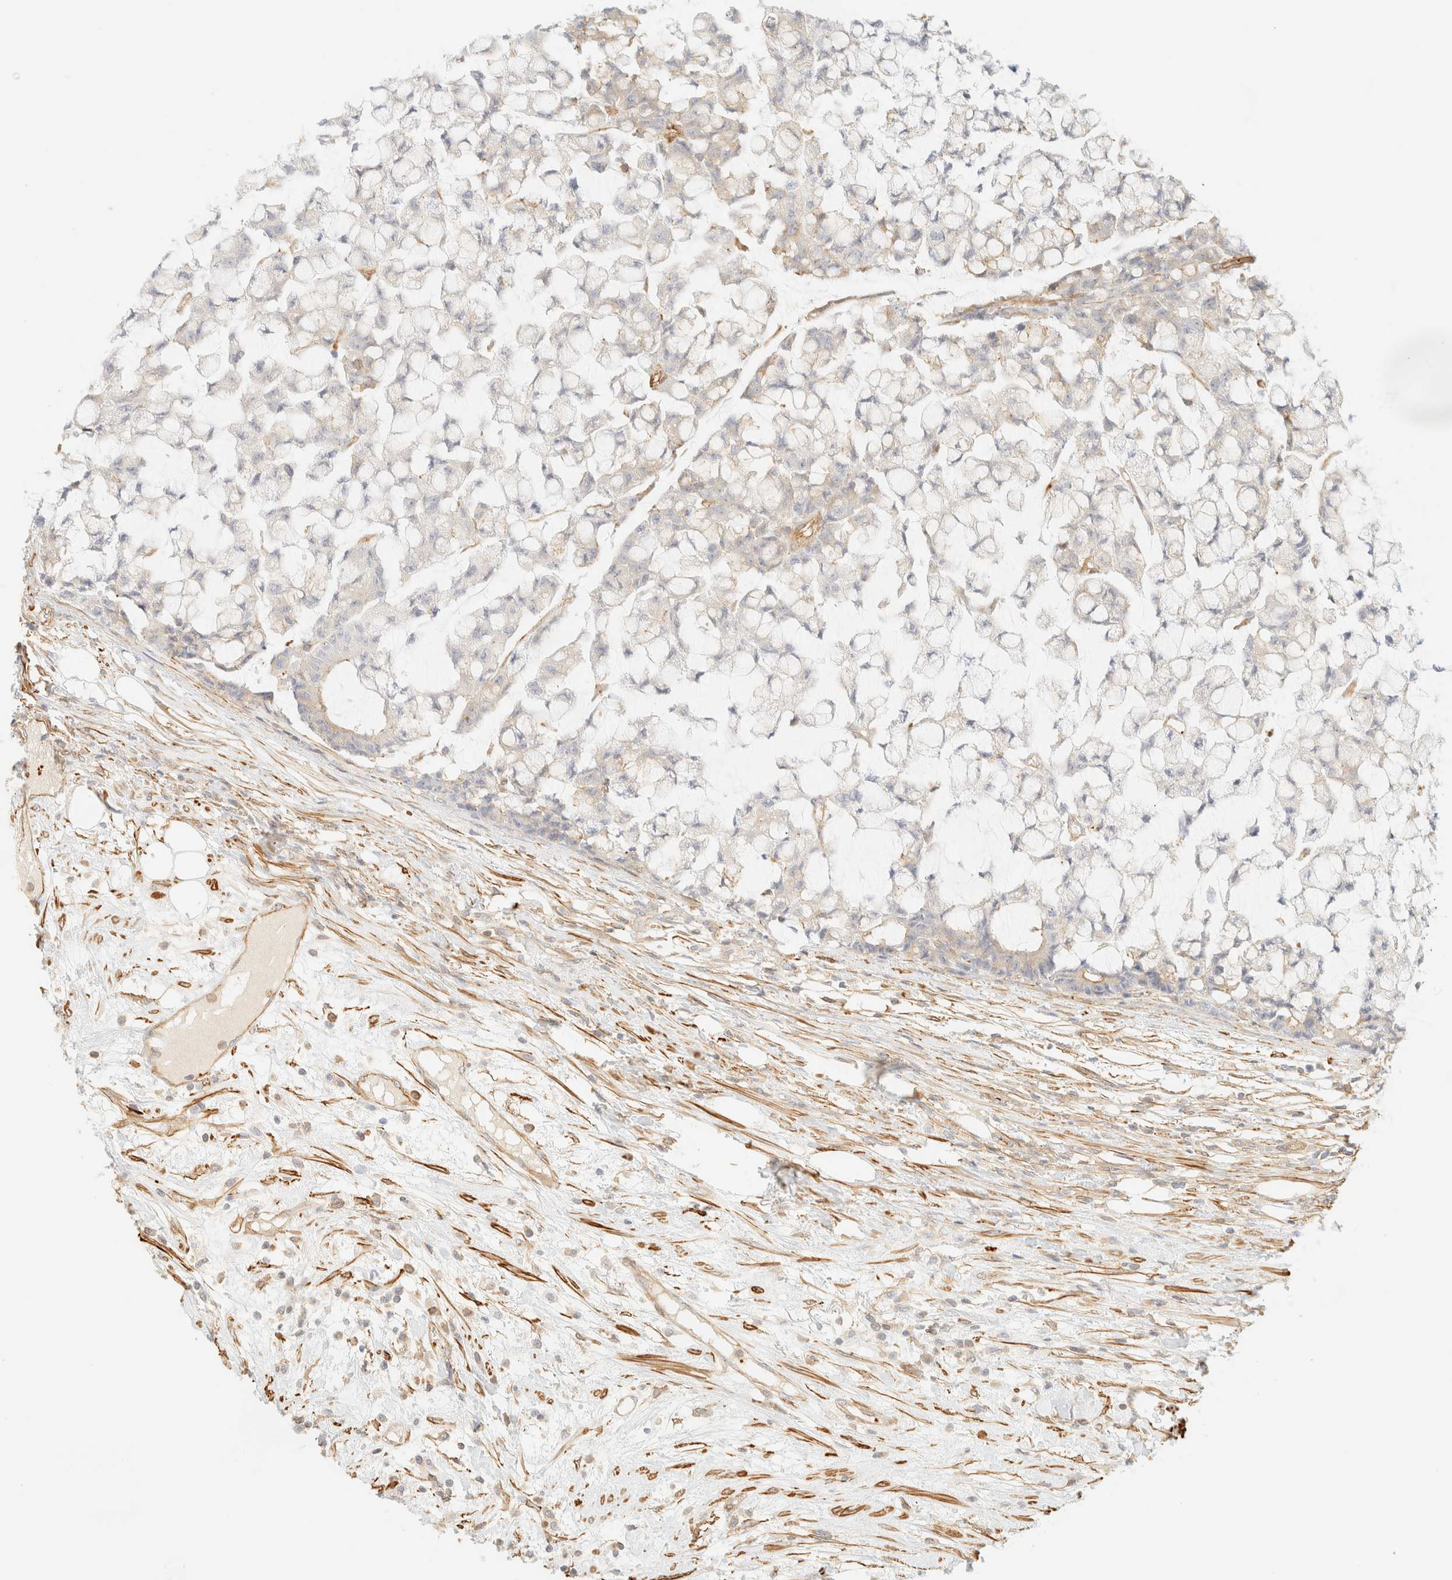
{"staining": {"intensity": "negative", "quantity": "none", "location": "none"}, "tissue": "colorectal cancer", "cell_type": "Tumor cells", "image_type": "cancer", "snomed": [{"axis": "morphology", "description": "Adenocarcinoma, NOS"}, {"axis": "topography", "description": "Colon"}], "caption": "A histopathology image of human colorectal cancer is negative for staining in tumor cells. The staining is performed using DAB brown chromogen with nuclei counter-stained in using hematoxylin.", "gene": "OTOP2", "patient": {"sex": "female", "age": 84}}